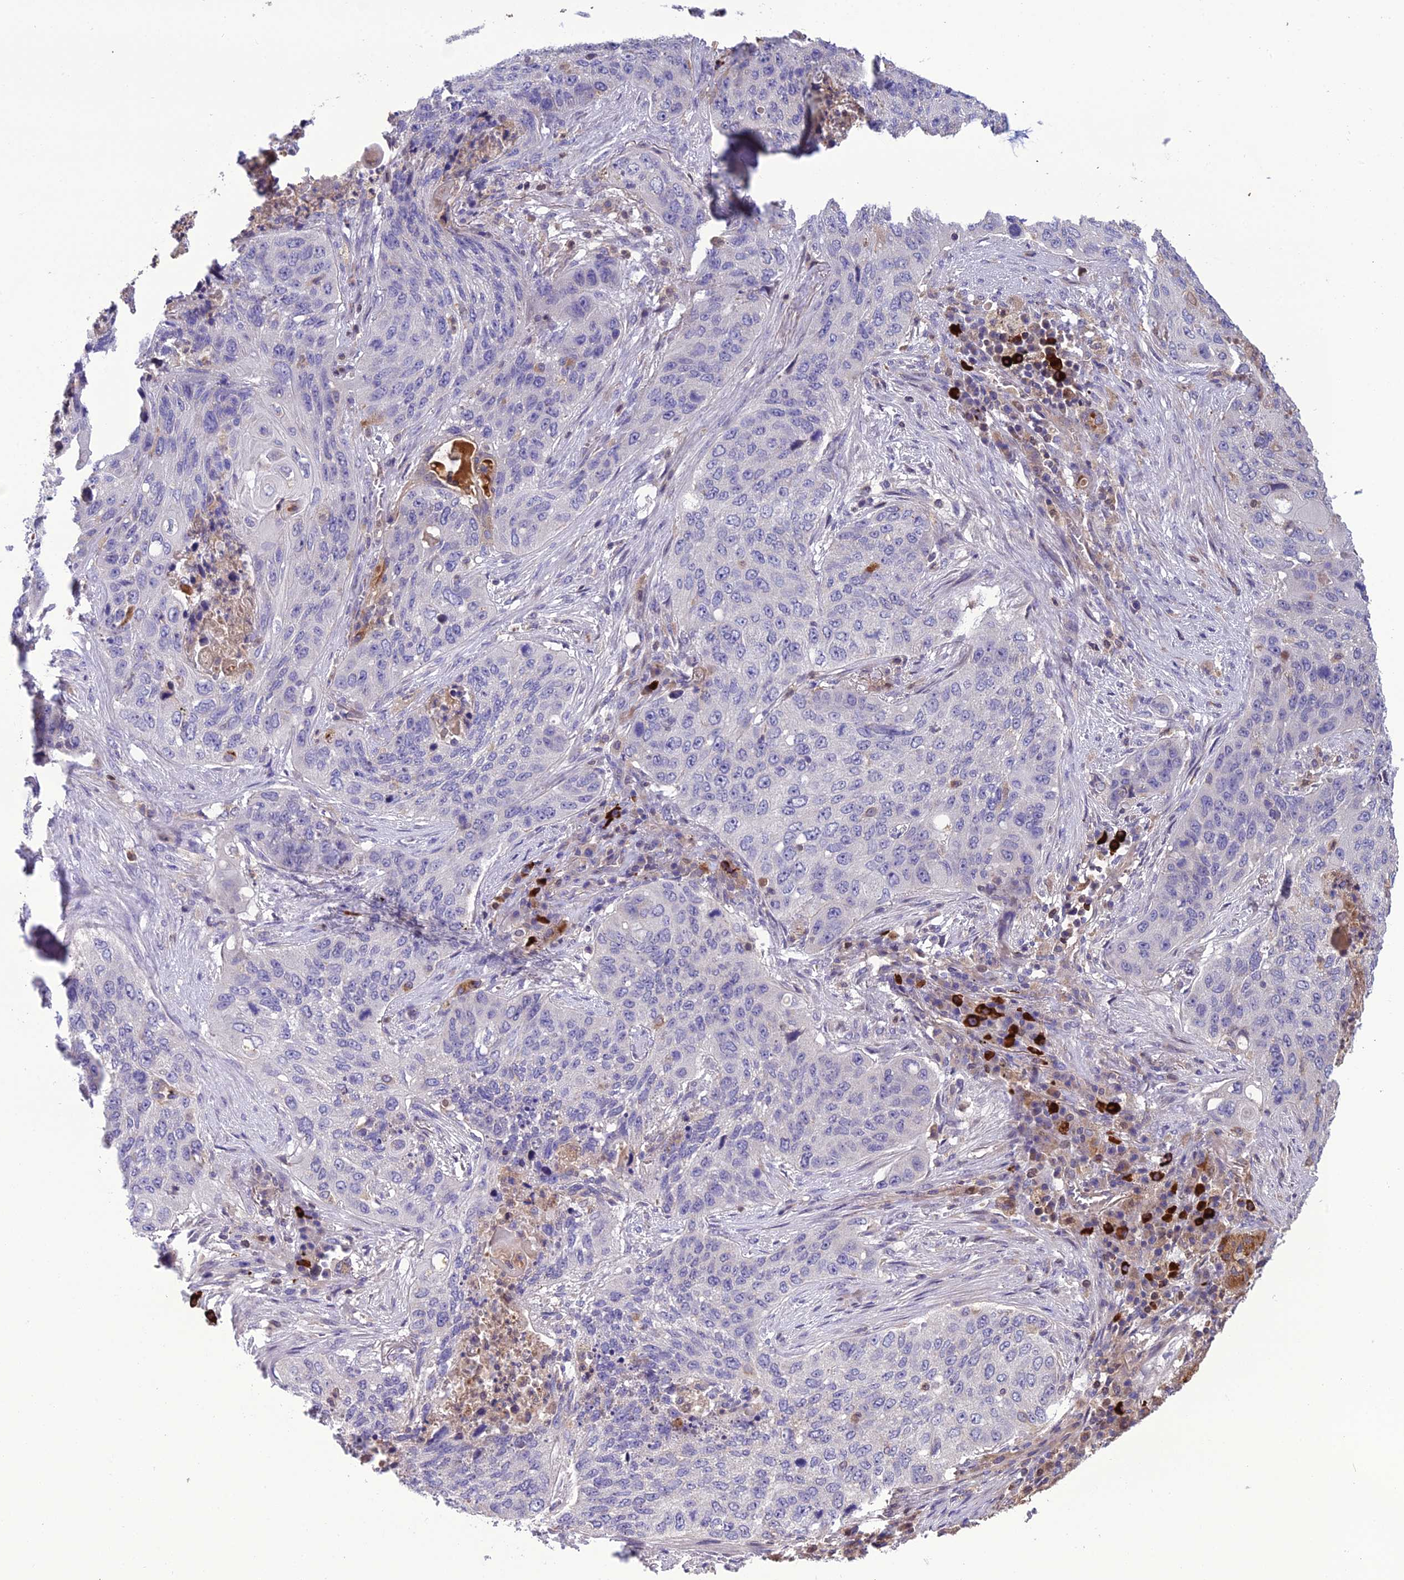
{"staining": {"intensity": "negative", "quantity": "none", "location": "none"}, "tissue": "lung cancer", "cell_type": "Tumor cells", "image_type": "cancer", "snomed": [{"axis": "morphology", "description": "Squamous cell carcinoma, NOS"}, {"axis": "topography", "description": "Lung"}], "caption": "An immunohistochemistry photomicrograph of lung cancer is shown. There is no staining in tumor cells of lung cancer.", "gene": "MIOS", "patient": {"sex": "female", "age": 63}}